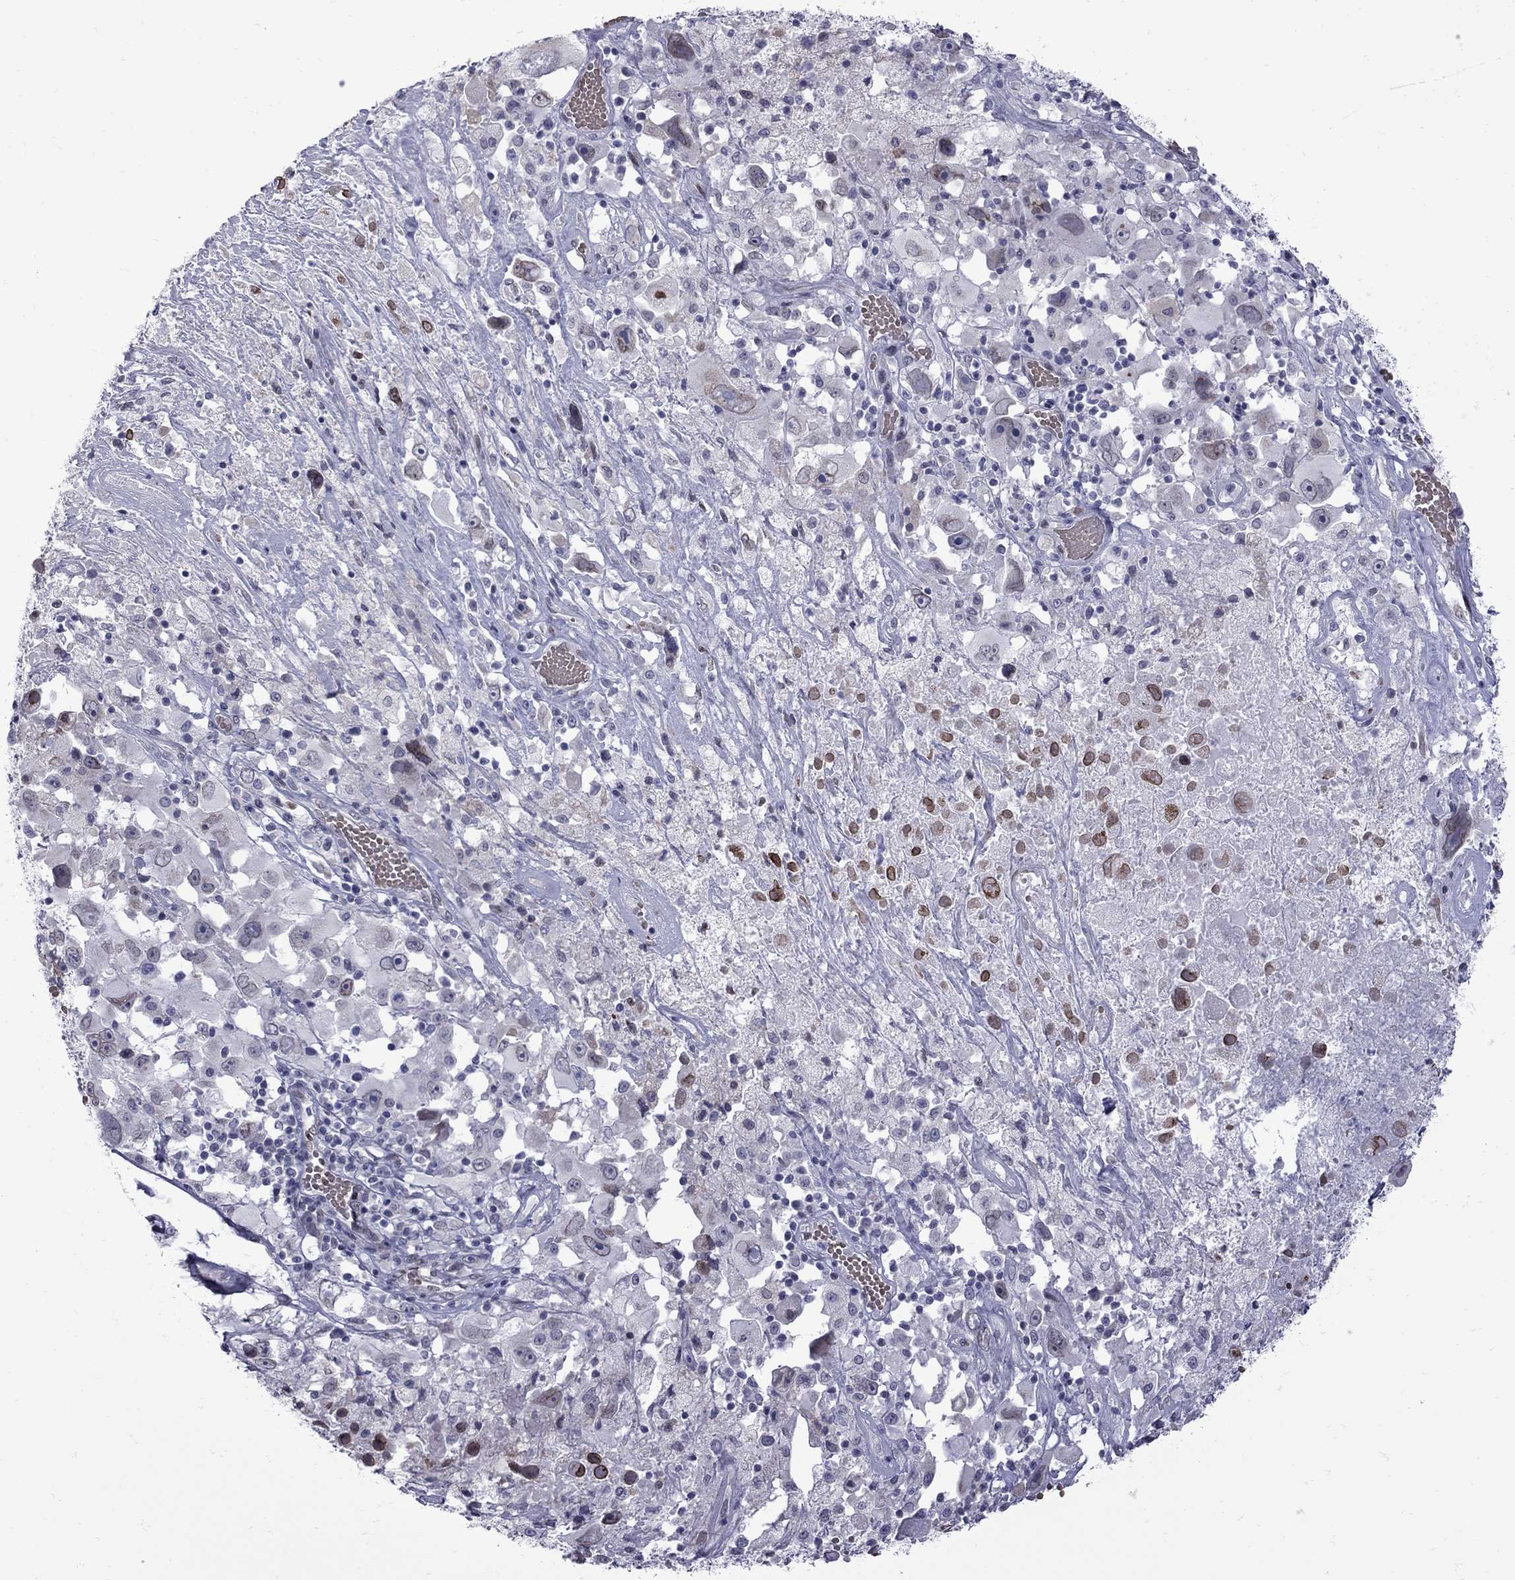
{"staining": {"intensity": "moderate", "quantity": "<25%", "location": "cytoplasmic/membranous"}, "tissue": "melanoma", "cell_type": "Tumor cells", "image_type": "cancer", "snomed": [{"axis": "morphology", "description": "Malignant melanoma, Metastatic site"}, {"axis": "topography", "description": "Soft tissue"}], "caption": "A micrograph of malignant melanoma (metastatic site) stained for a protein displays moderate cytoplasmic/membranous brown staining in tumor cells.", "gene": "CLTCL1", "patient": {"sex": "male", "age": 50}}